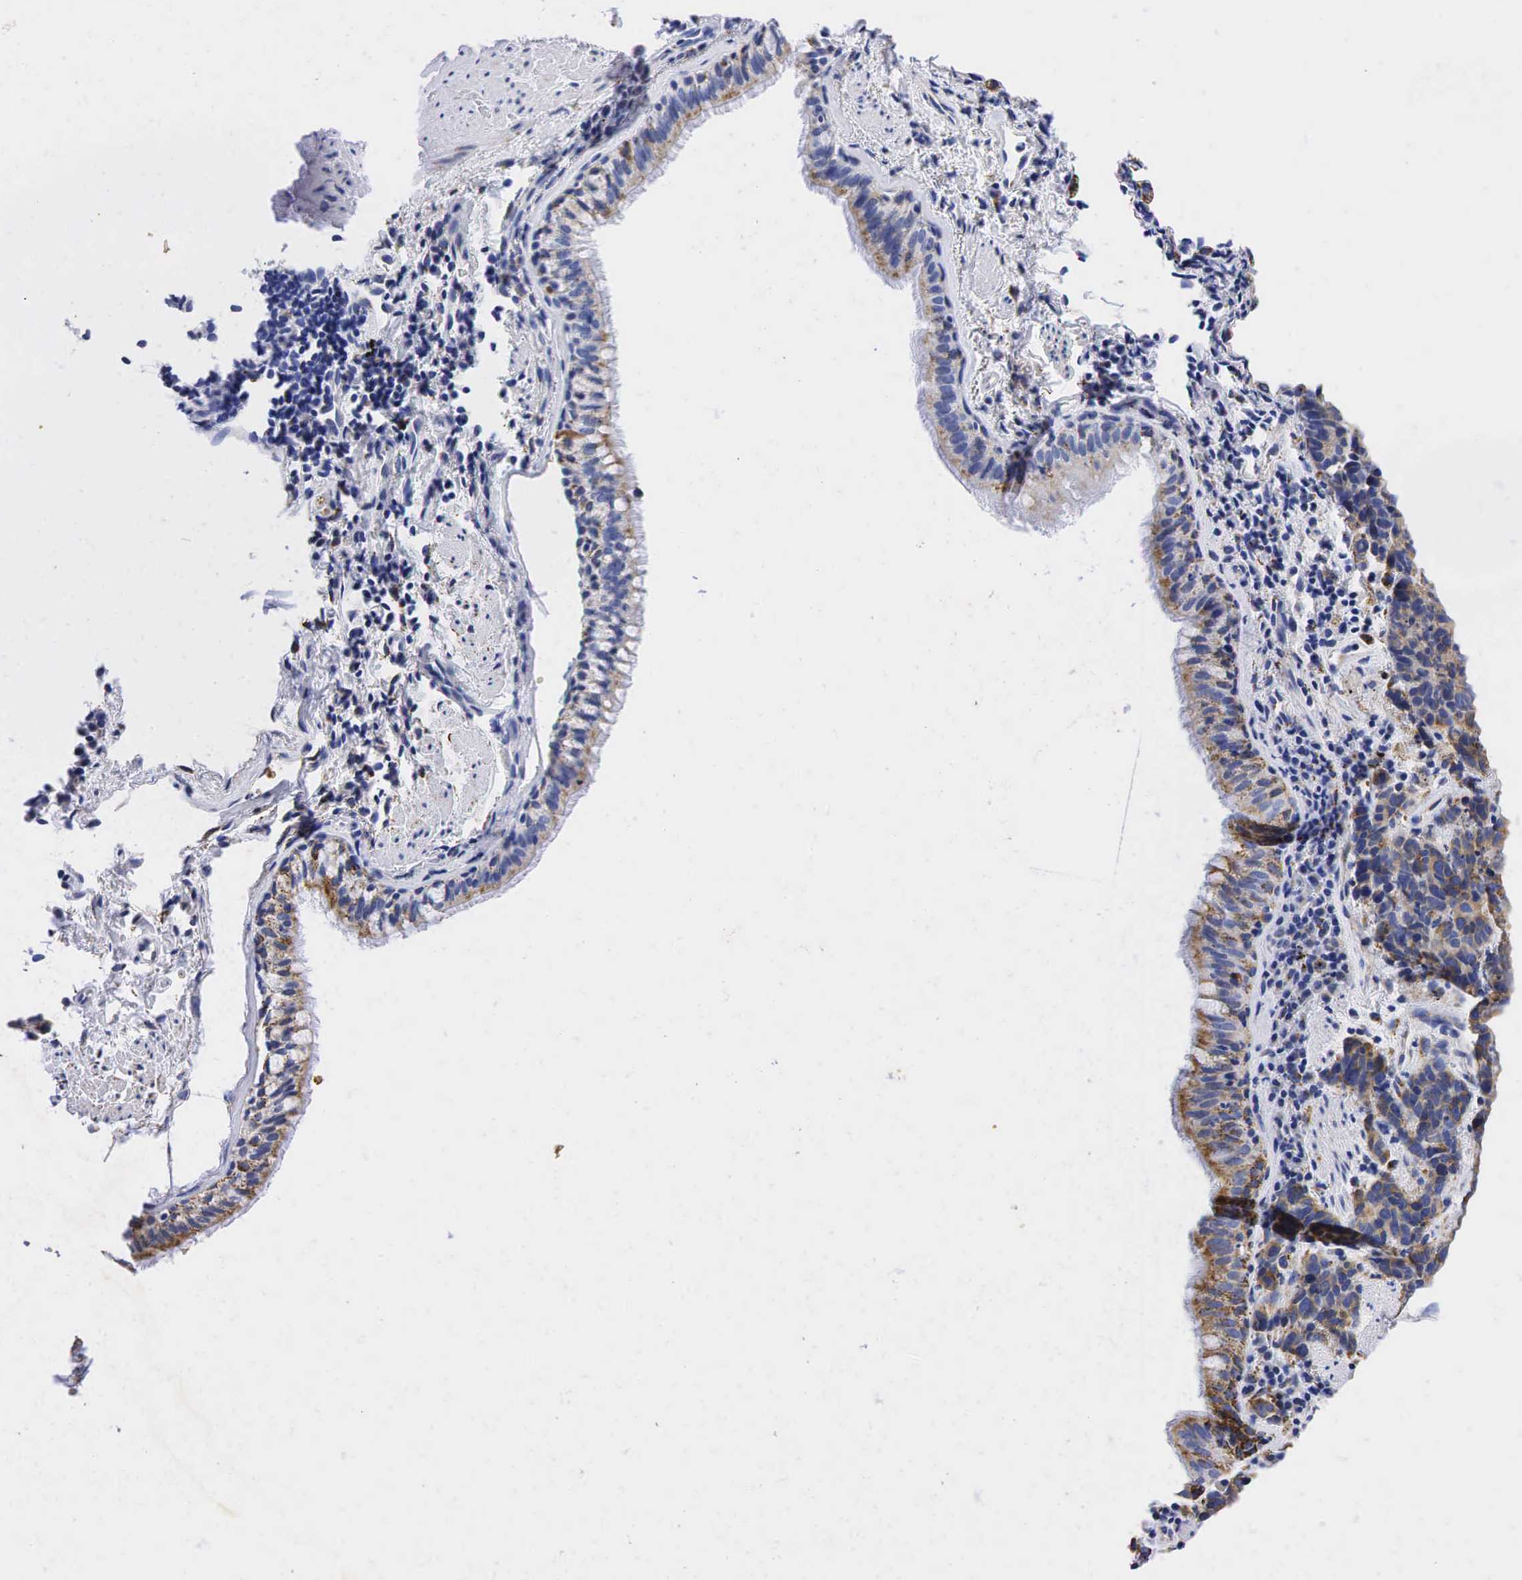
{"staining": {"intensity": "moderate", "quantity": "25%-75%", "location": "cytoplasmic/membranous"}, "tissue": "lung cancer", "cell_type": "Tumor cells", "image_type": "cancer", "snomed": [{"axis": "morphology", "description": "Neoplasm, malignant, NOS"}, {"axis": "topography", "description": "Lung"}], "caption": "A photomicrograph showing moderate cytoplasmic/membranous expression in approximately 25%-75% of tumor cells in lung neoplasm (malignant), as visualized by brown immunohistochemical staining.", "gene": "SYP", "patient": {"sex": "female", "age": 75}}